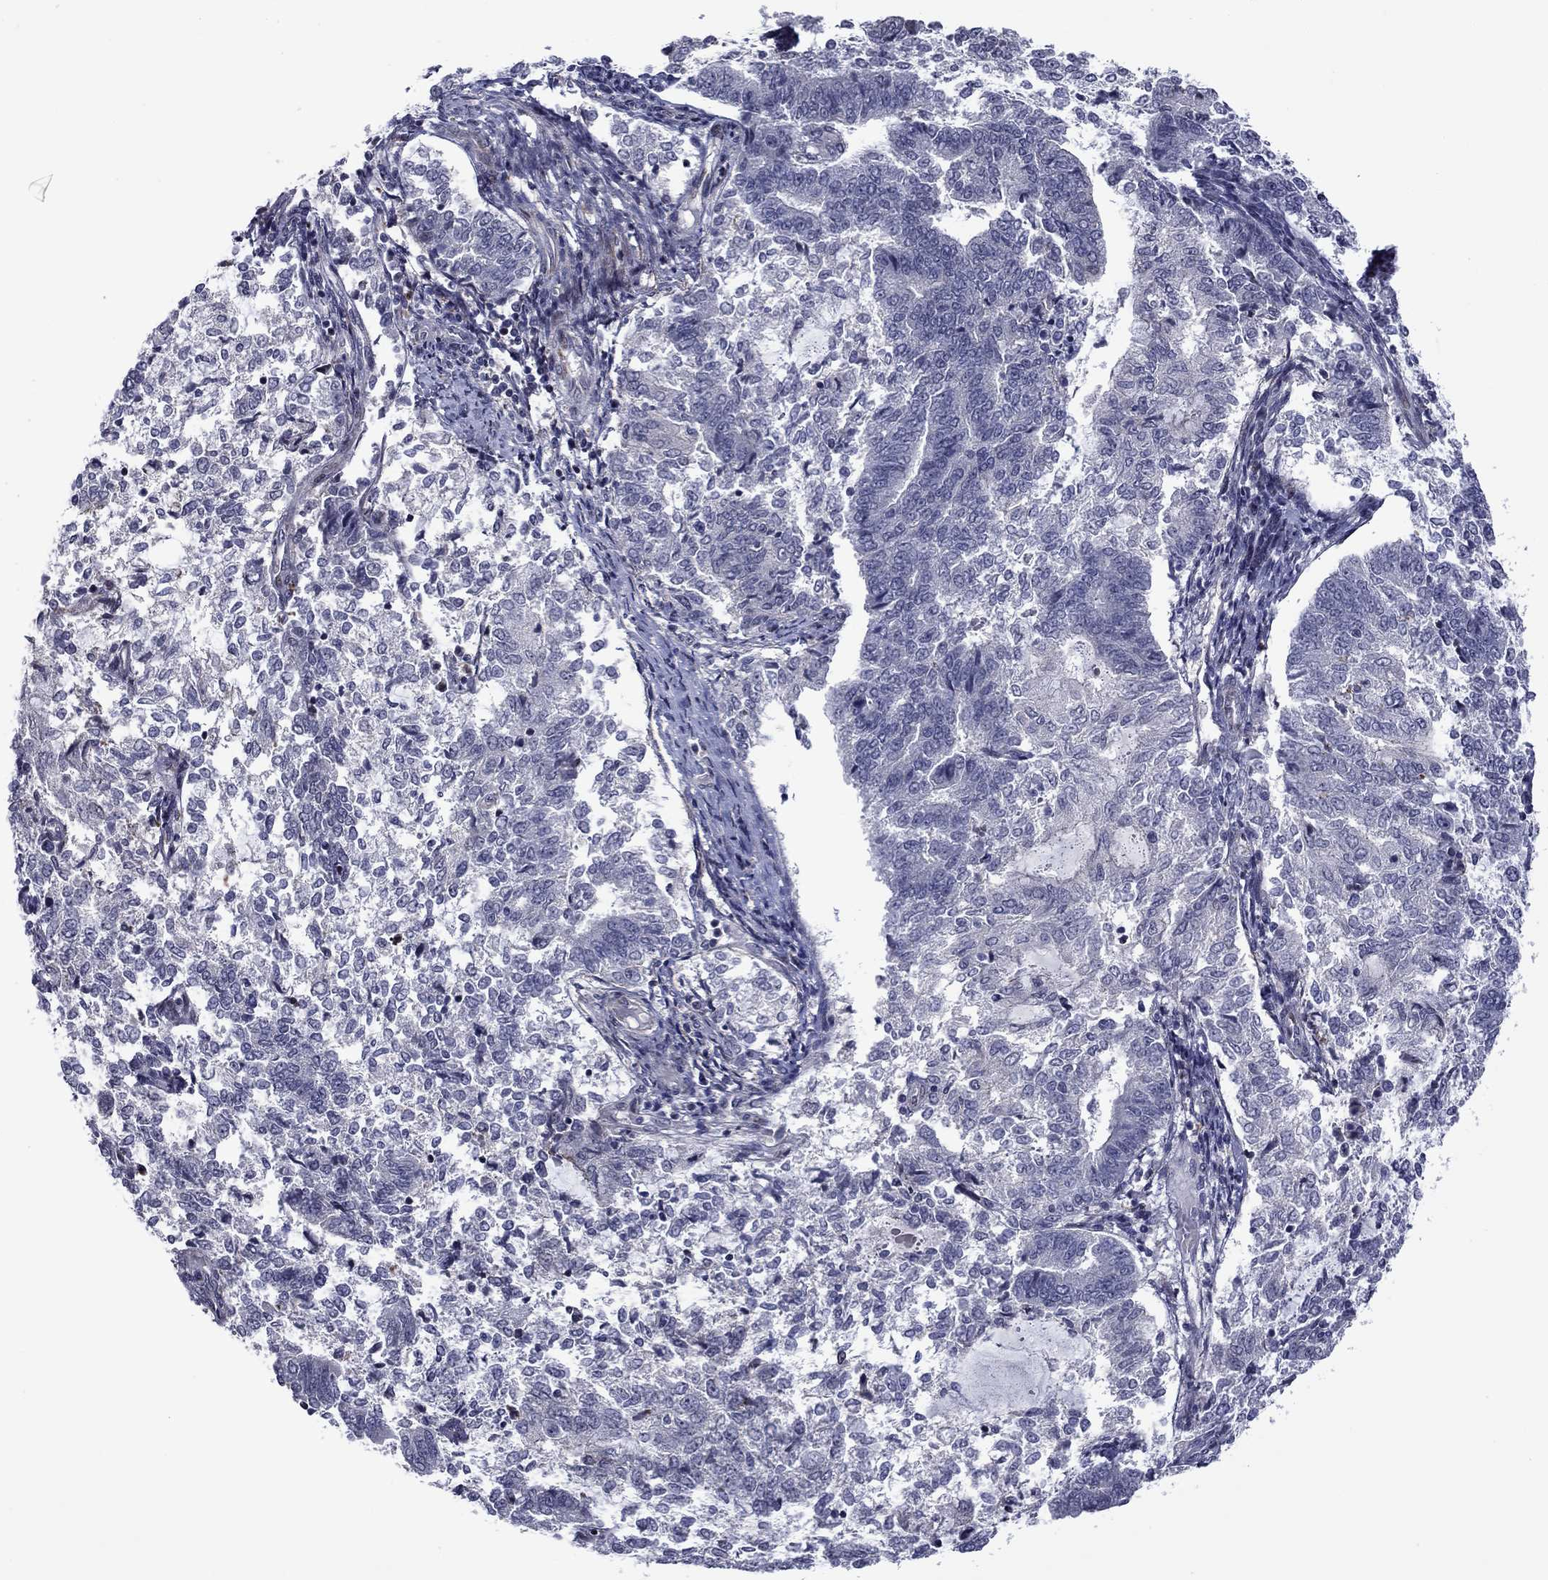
{"staining": {"intensity": "negative", "quantity": "none", "location": "none"}, "tissue": "endometrial cancer", "cell_type": "Tumor cells", "image_type": "cancer", "snomed": [{"axis": "morphology", "description": "Adenocarcinoma, NOS"}, {"axis": "topography", "description": "Endometrium"}], "caption": "Adenocarcinoma (endometrial) was stained to show a protein in brown. There is no significant positivity in tumor cells.", "gene": "B3GAT1", "patient": {"sex": "female", "age": 65}}